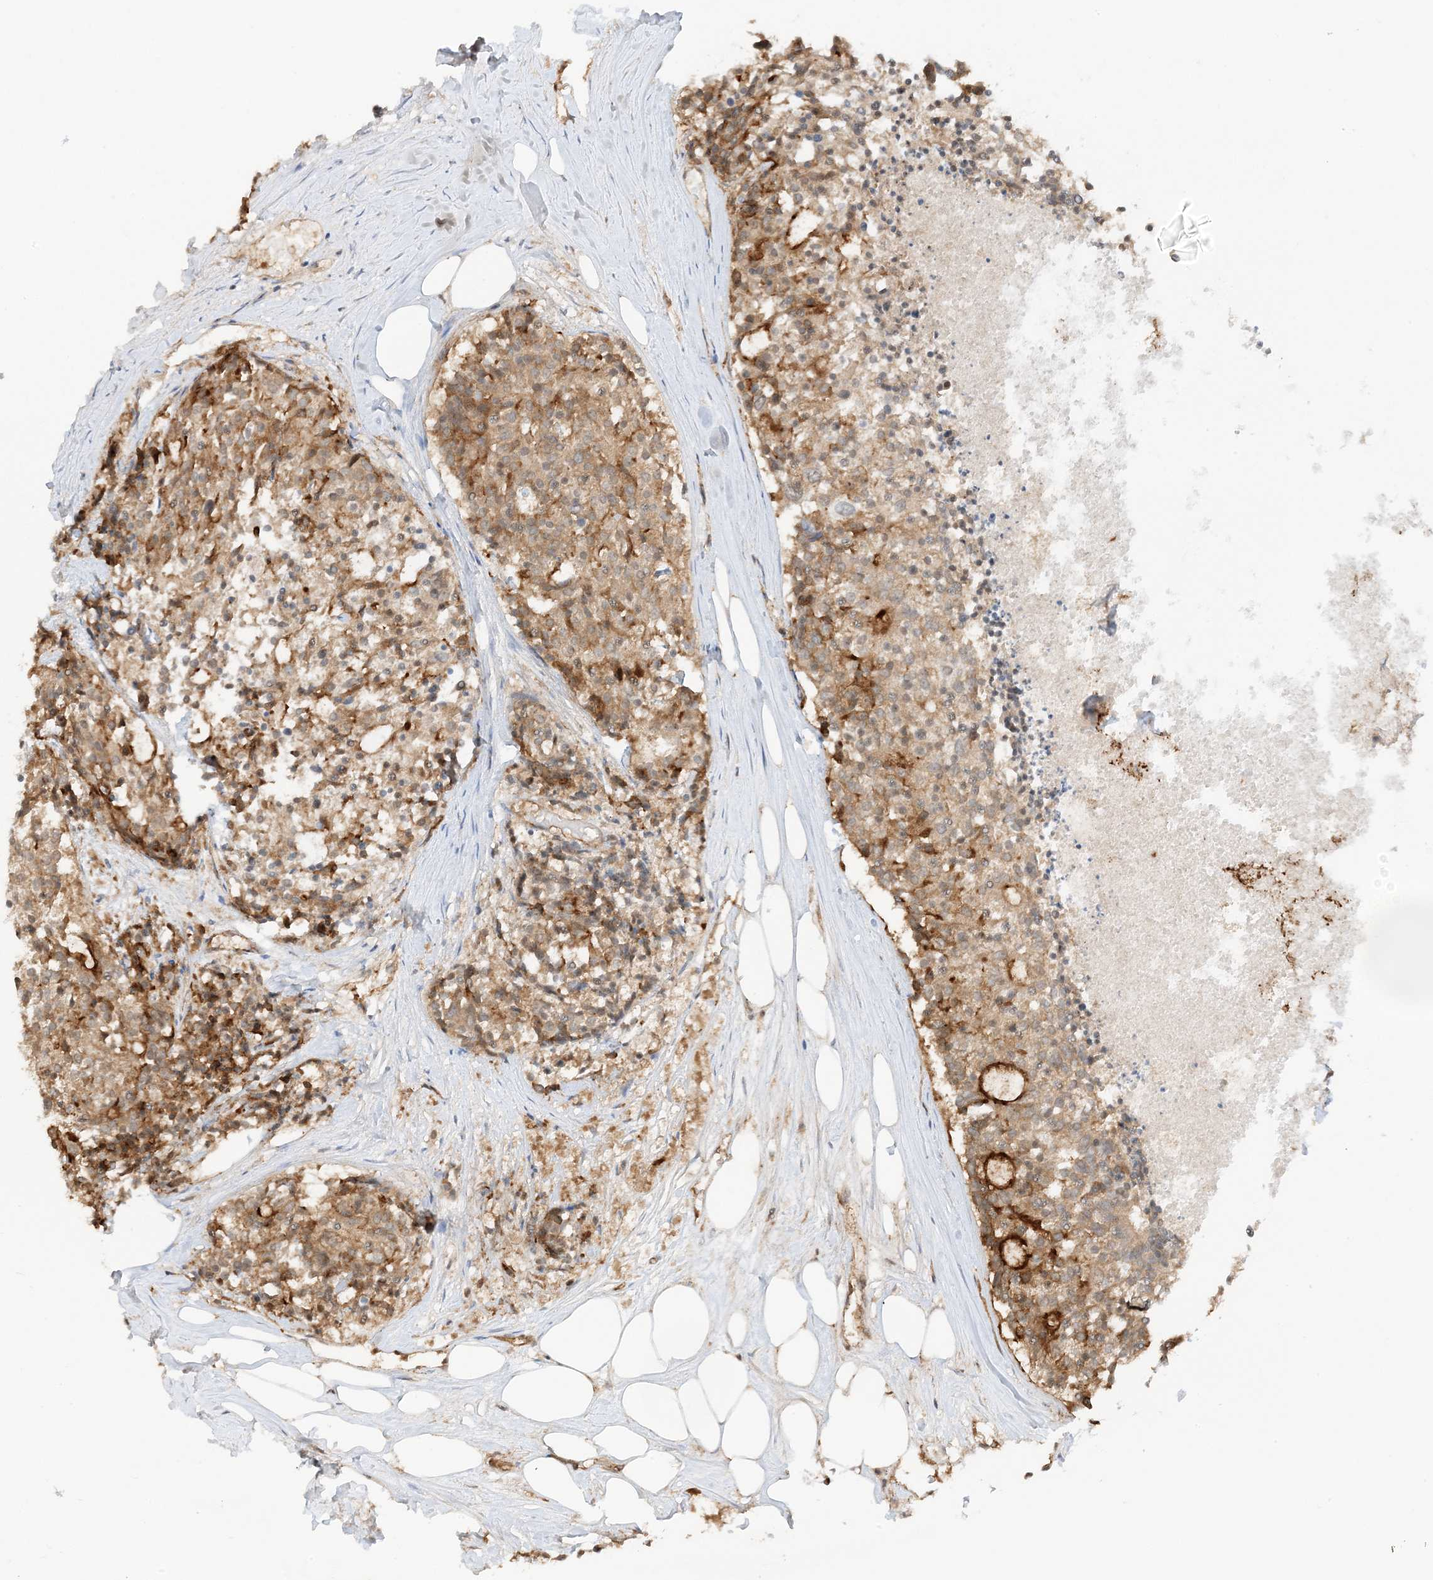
{"staining": {"intensity": "moderate", "quantity": ">75%", "location": "cytoplasmic/membranous"}, "tissue": "carcinoid", "cell_type": "Tumor cells", "image_type": "cancer", "snomed": [{"axis": "morphology", "description": "Carcinoid, malignant, NOS"}, {"axis": "topography", "description": "Pancreas"}], "caption": "The immunohistochemical stain shows moderate cytoplasmic/membranous staining in tumor cells of carcinoid tissue.", "gene": "UBAP2L", "patient": {"sex": "female", "age": 54}}